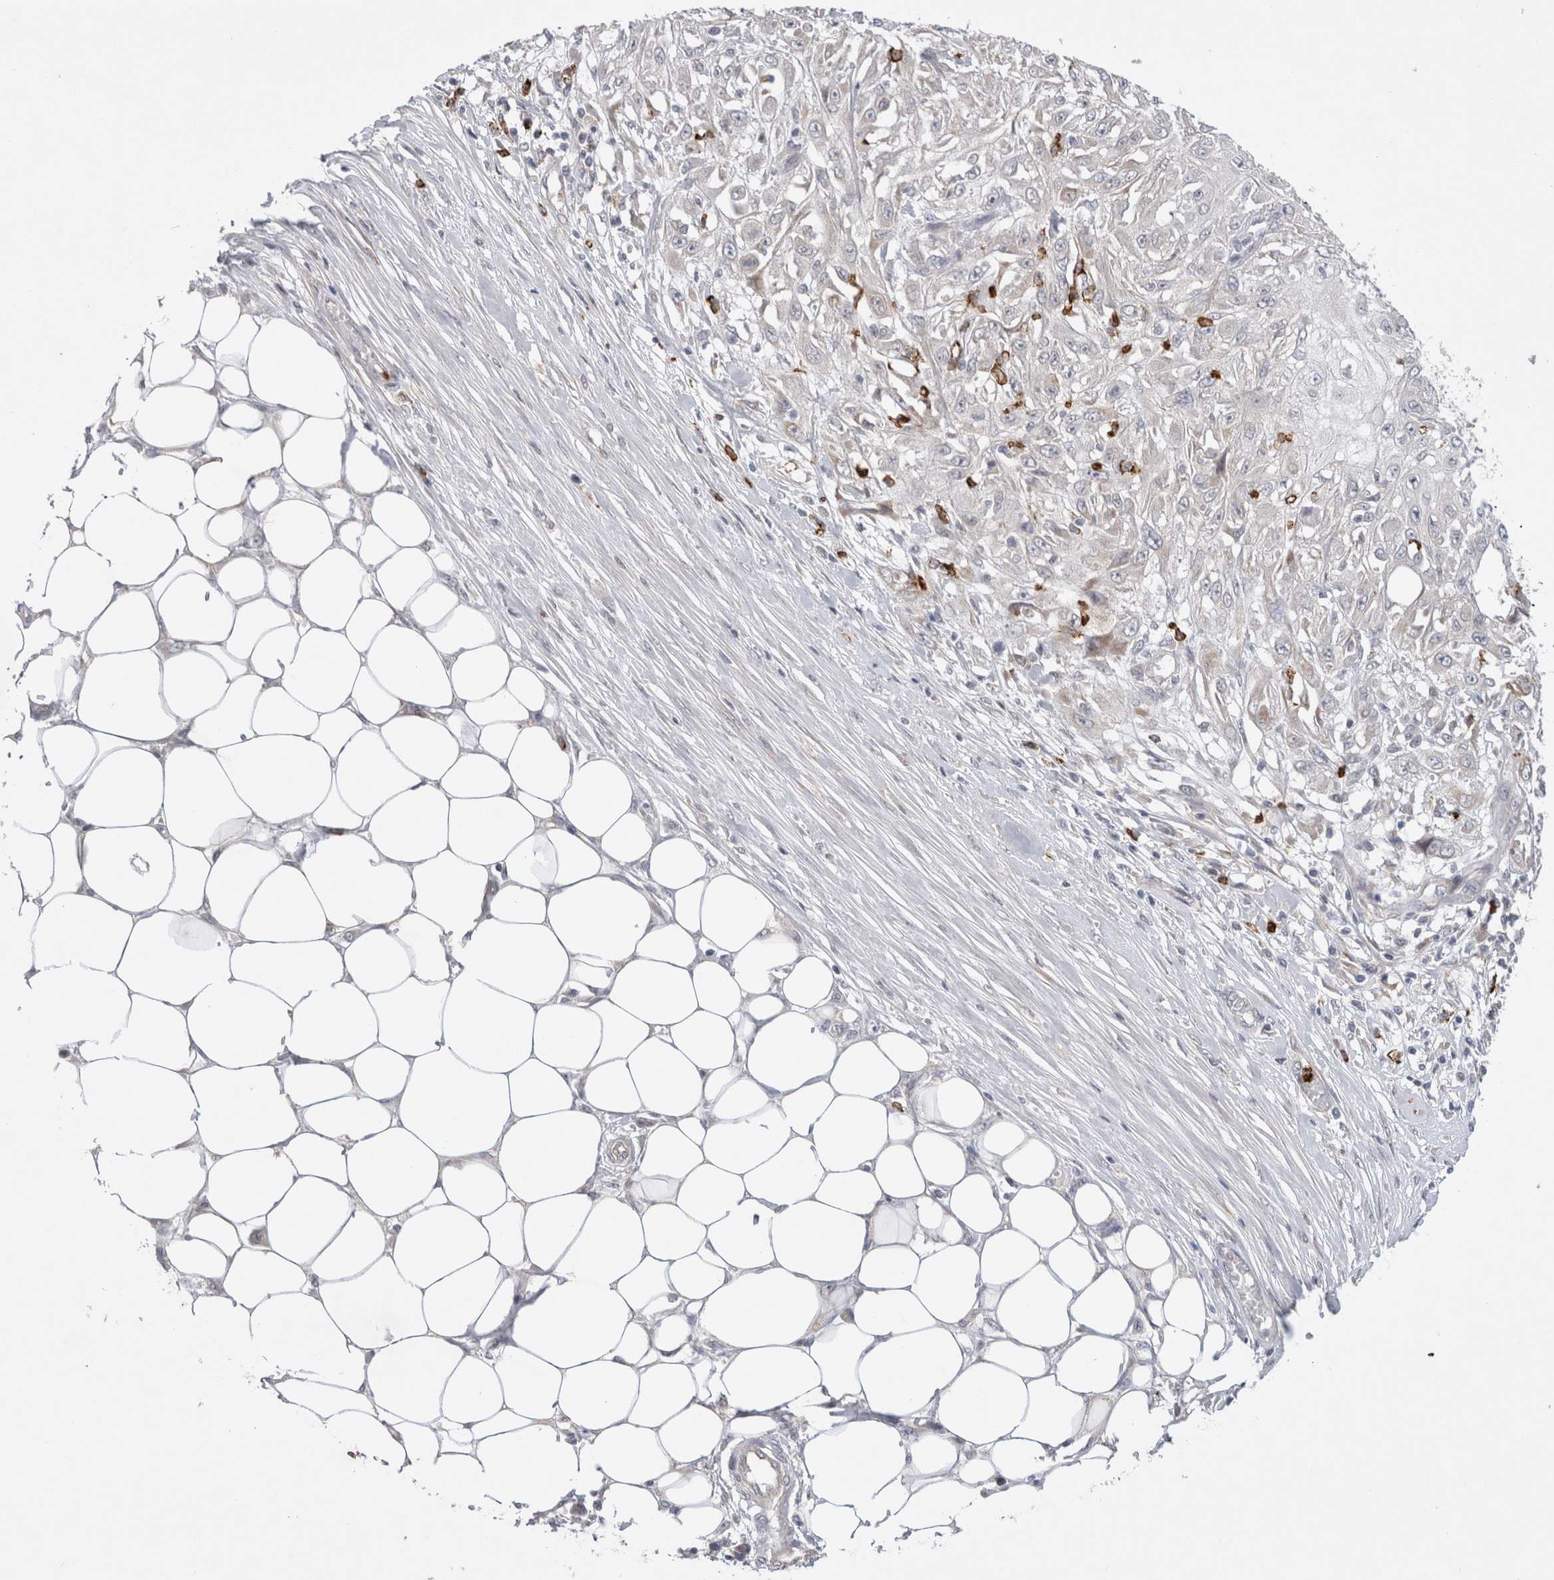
{"staining": {"intensity": "negative", "quantity": "none", "location": "none"}, "tissue": "skin cancer", "cell_type": "Tumor cells", "image_type": "cancer", "snomed": [{"axis": "morphology", "description": "Squamous cell carcinoma, NOS"}, {"axis": "morphology", "description": "Squamous cell carcinoma, metastatic, NOS"}, {"axis": "topography", "description": "Skin"}, {"axis": "topography", "description": "Lymph node"}], "caption": "There is no significant staining in tumor cells of metastatic squamous cell carcinoma (skin). (DAB (3,3'-diaminobenzidine) IHC, high magnification).", "gene": "GSDMB", "patient": {"sex": "male", "age": 75}}